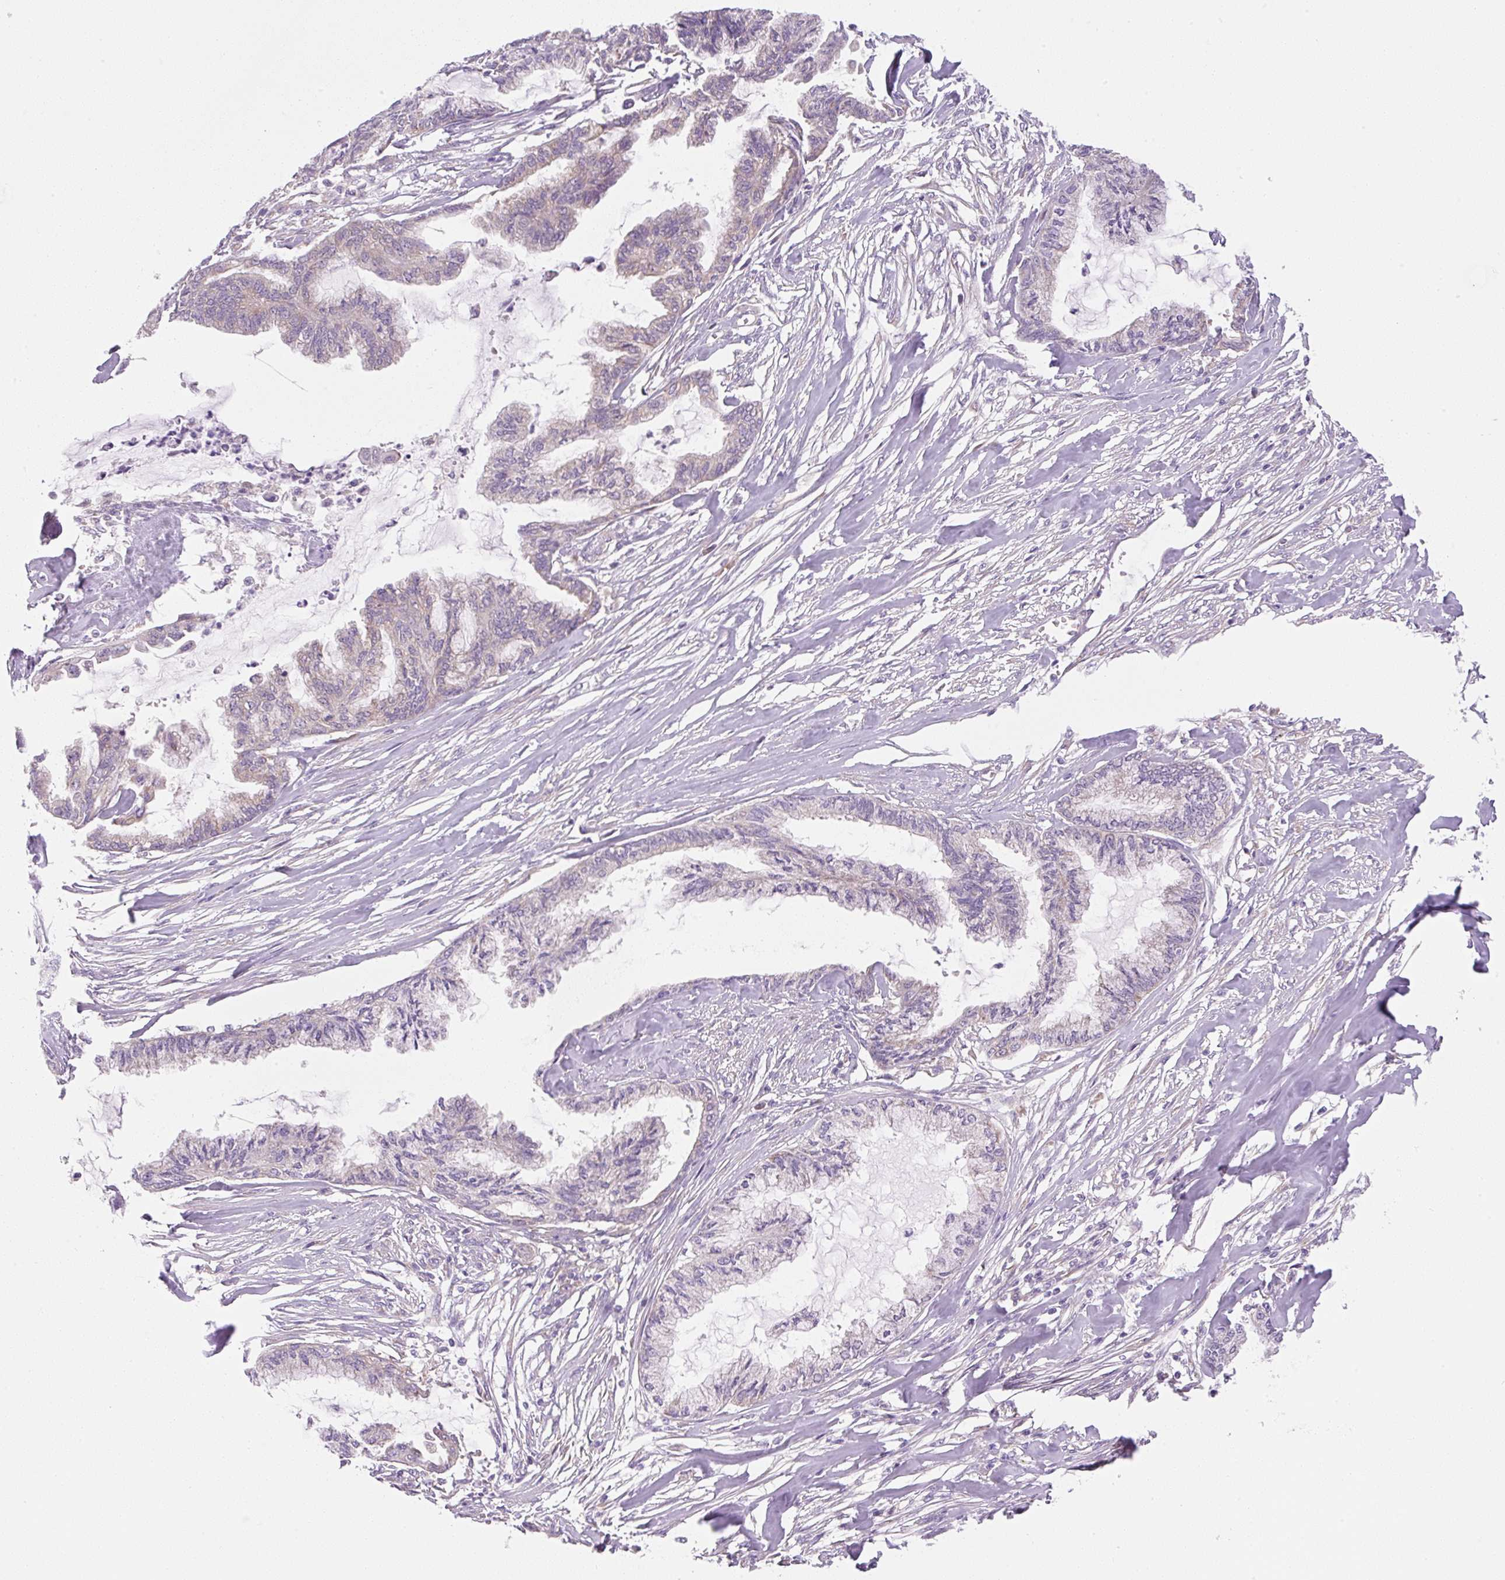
{"staining": {"intensity": "weak", "quantity": "<25%", "location": "cytoplasmic/membranous"}, "tissue": "endometrial cancer", "cell_type": "Tumor cells", "image_type": "cancer", "snomed": [{"axis": "morphology", "description": "Adenocarcinoma, NOS"}, {"axis": "topography", "description": "Endometrium"}], "caption": "This is an immunohistochemistry (IHC) micrograph of human endometrial cancer (adenocarcinoma). There is no positivity in tumor cells.", "gene": "RPL18A", "patient": {"sex": "female", "age": 86}}